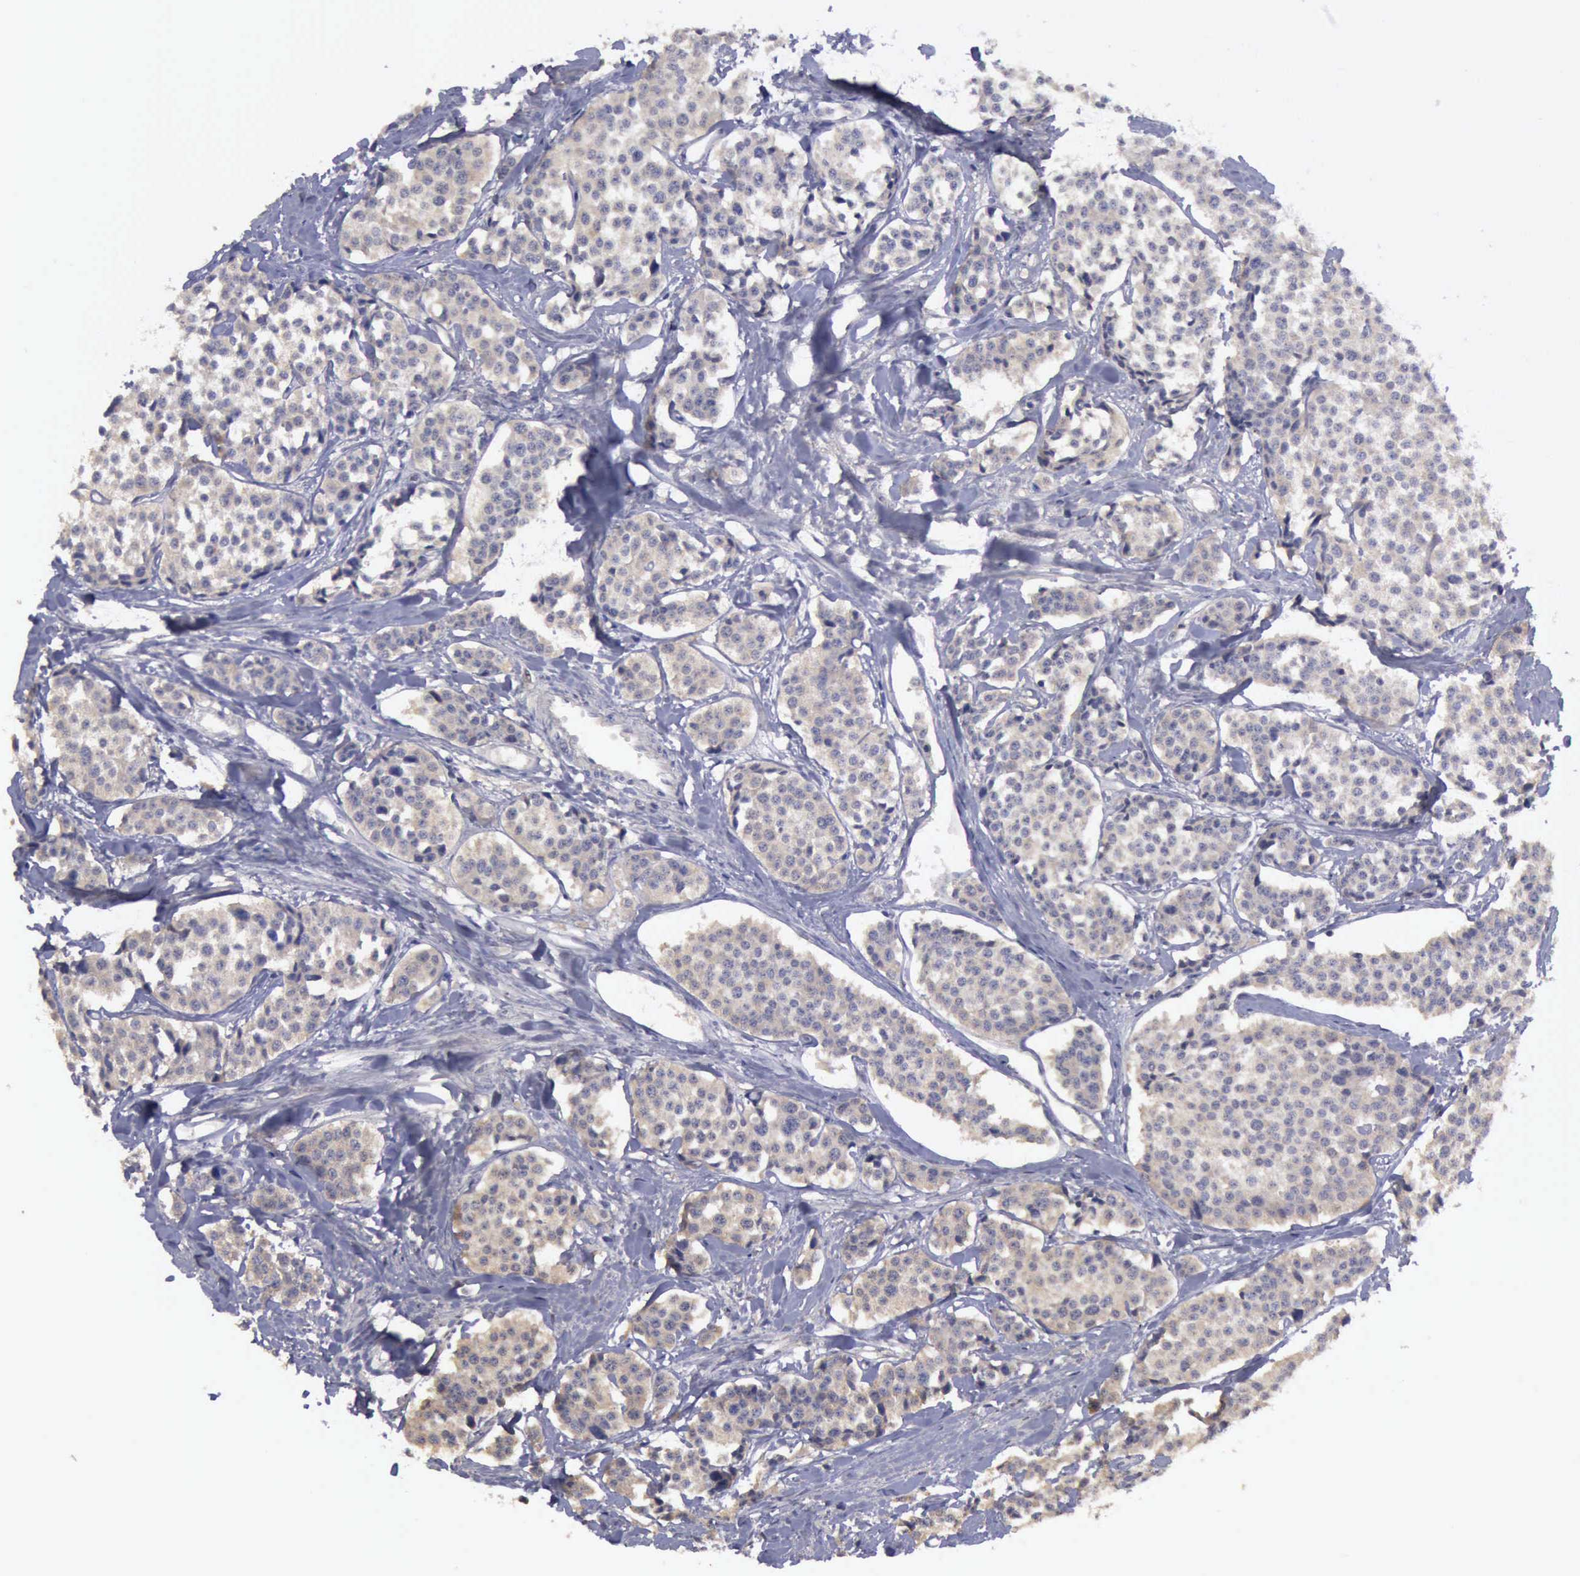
{"staining": {"intensity": "weak", "quantity": ">75%", "location": "cytoplasmic/membranous"}, "tissue": "carcinoid", "cell_type": "Tumor cells", "image_type": "cancer", "snomed": [{"axis": "morphology", "description": "Carcinoid, malignant, NOS"}, {"axis": "topography", "description": "Small intestine"}], "caption": "Brown immunohistochemical staining in carcinoid (malignant) reveals weak cytoplasmic/membranous expression in approximately >75% of tumor cells.", "gene": "PHKA1", "patient": {"sex": "male", "age": 60}}